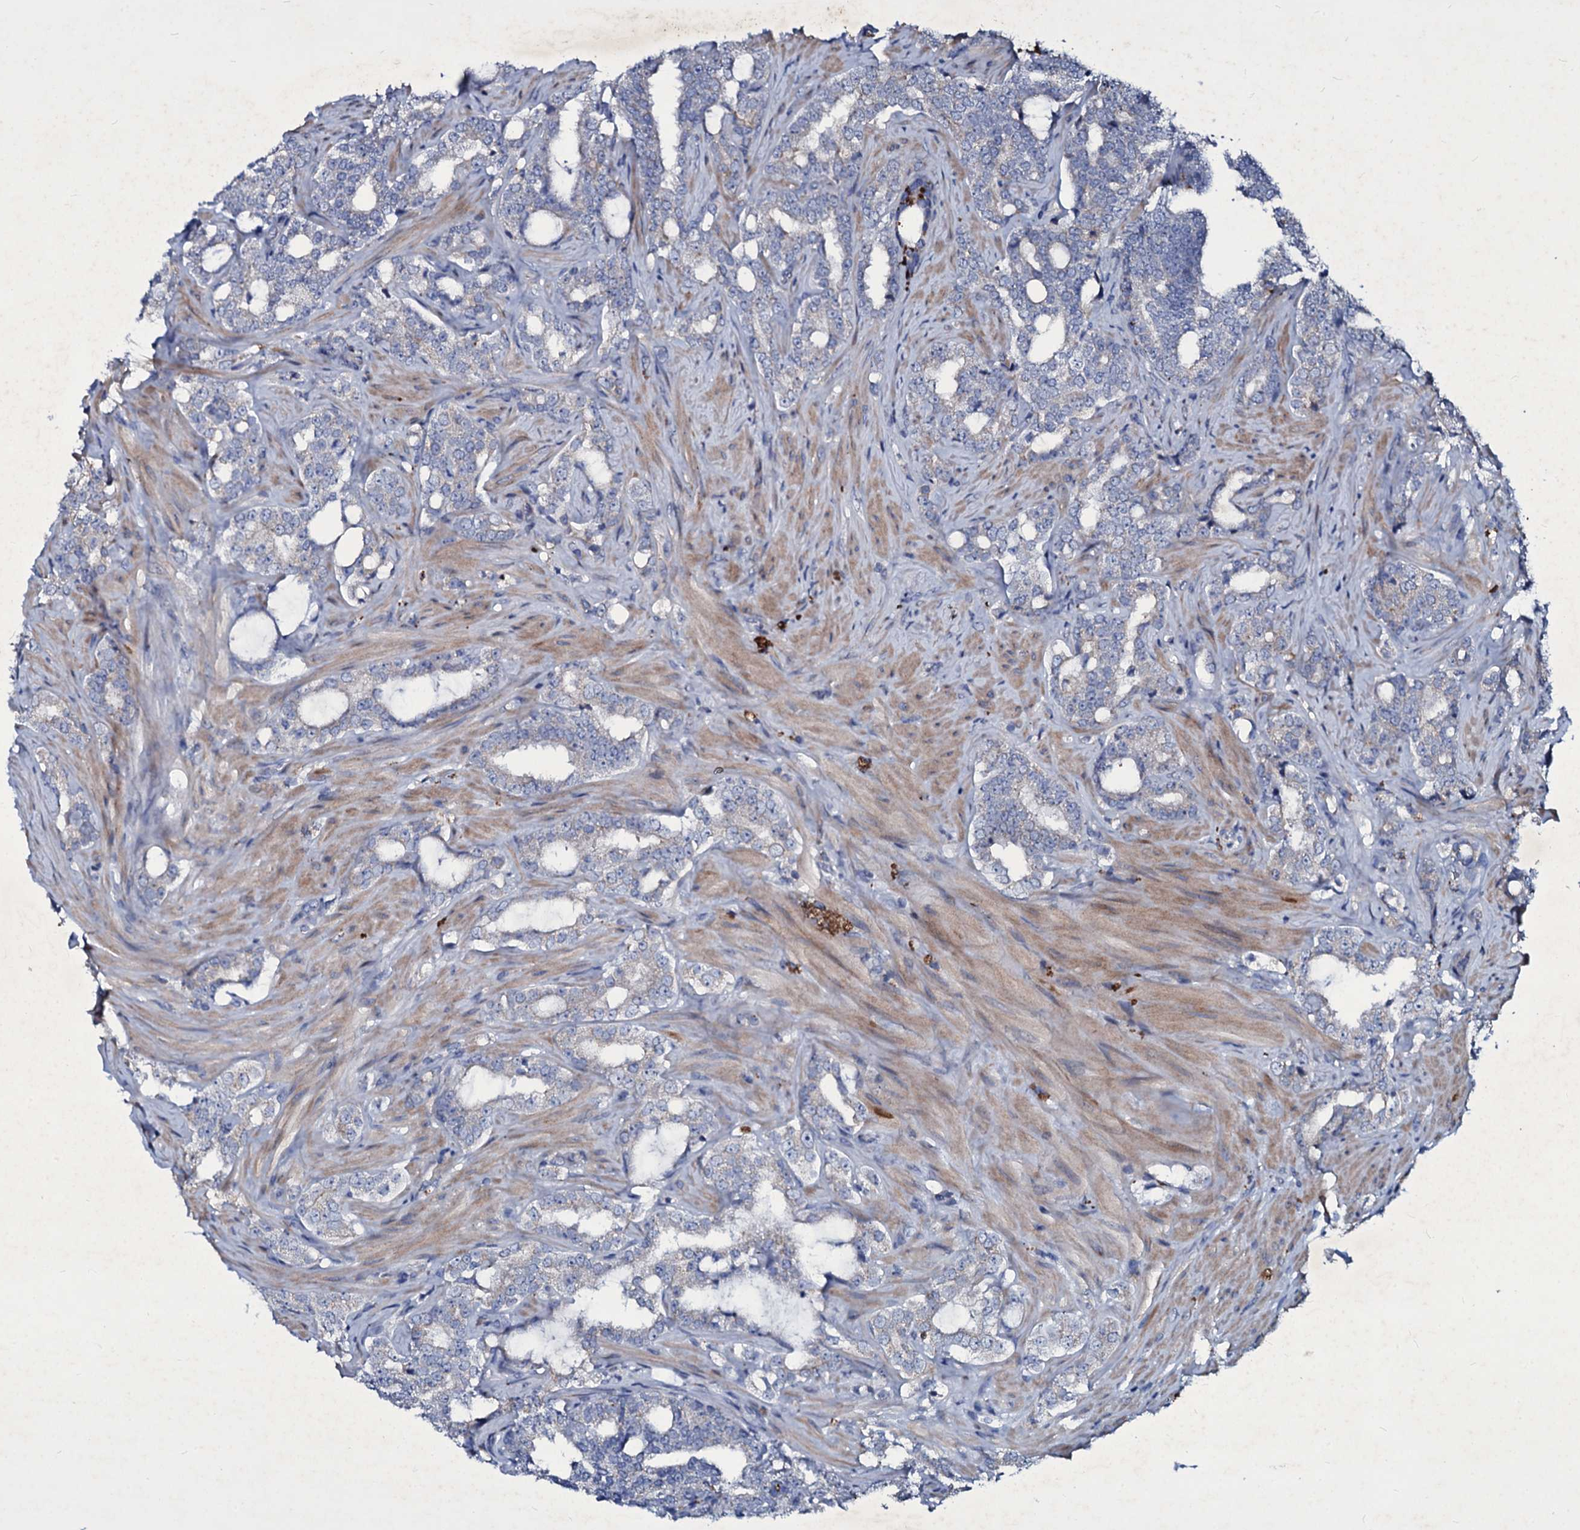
{"staining": {"intensity": "negative", "quantity": "none", "location": "none"}, "tissue": "prostate cancer", "cell_type": "Tumor cells", "image_type": "cancer", "snomed": [{"axis": "morphology", "description": "Adenocarcinoma, High grade"}, {"axis": "topography", "description": "Prostate"}], "caption": "Immunohistochemistry of human high-grade adenocarcinoma (prostate) shows no staining in tumor cells.", "gene": "SELENOT", "patient": {"sex": "male", "age": 64}}